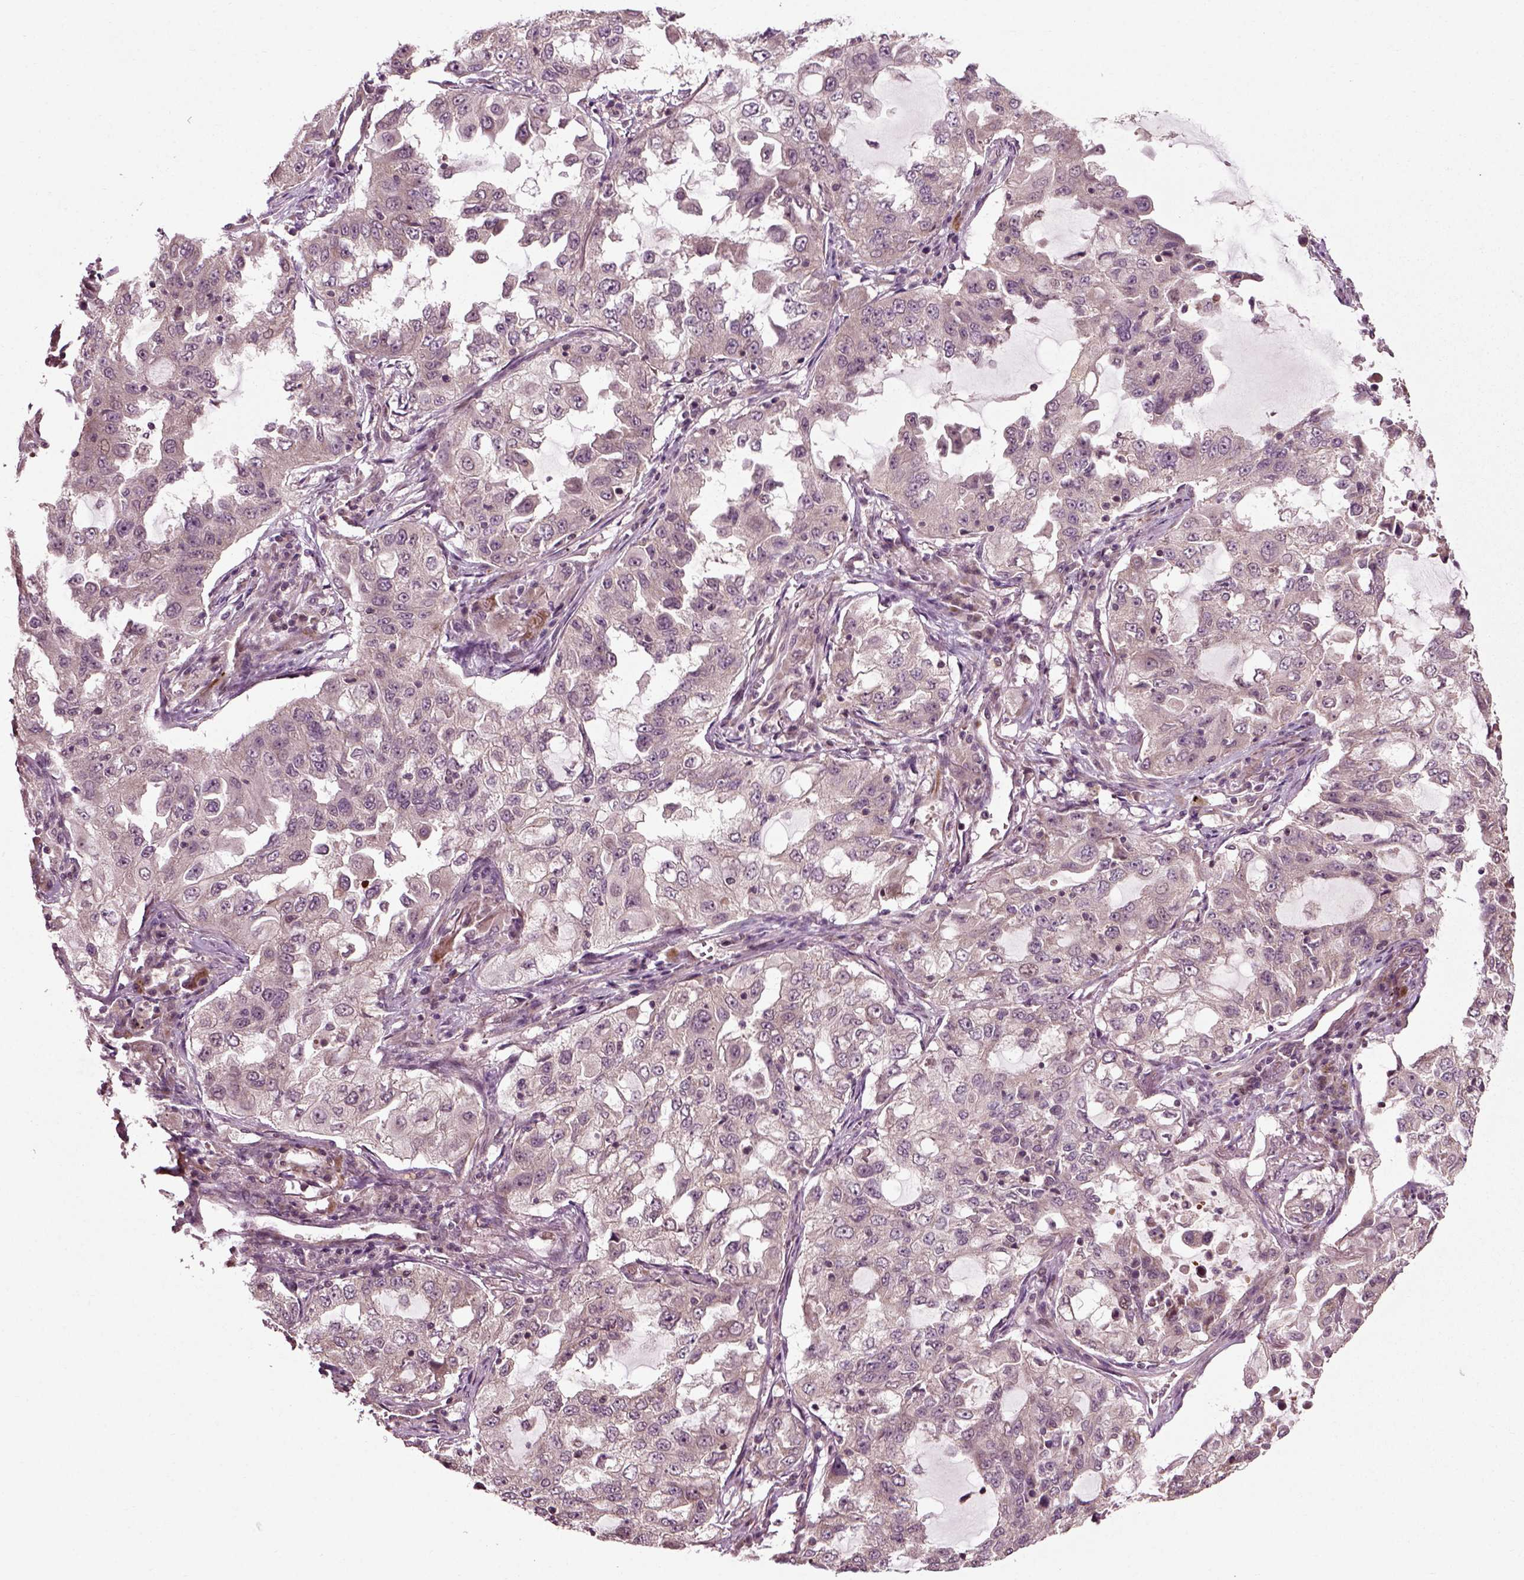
{"staining": {"intensity": "weak", "quantity": "<25%", "location": "cytoplasmic/membranous"}, "tissue": "lung cancer", "cell_type": "Tumor cells", "image_type": "cancer", "snomed": [{"axis": "morphology", "description": "Adenocarcinoma, NOS"}, {"axis": "topography", "description": "Lung"}], "caption": "Immunohistochemistry of lung adenocarcinoma shows no staining in tumor cells. Nuclei are stained in blue.", "gene": "PLCD3", "patient": {"sex": "female", "age": 61}}